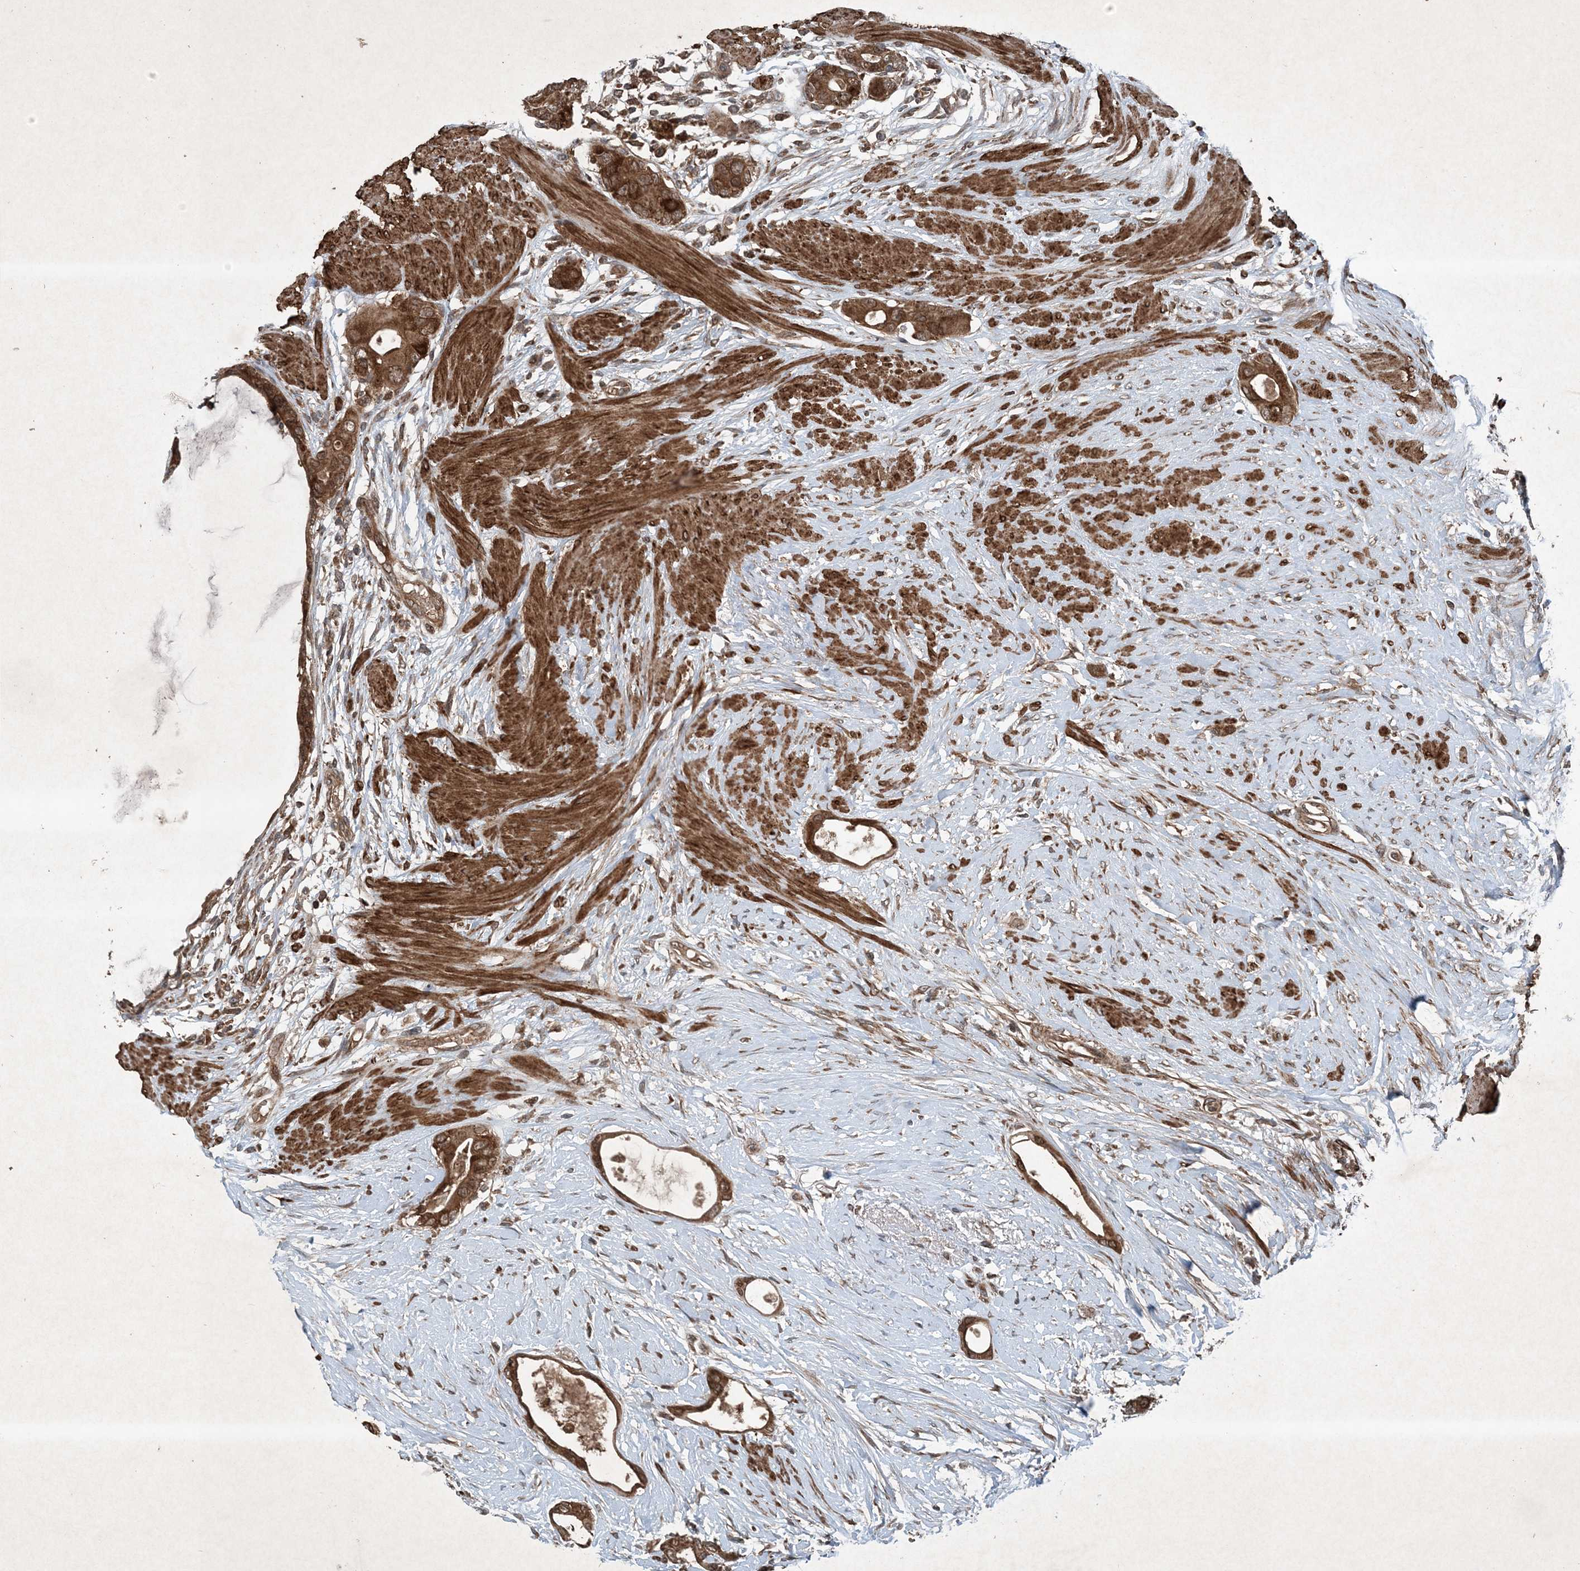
{"staining": {"intensity": "strong", "quantity": ">75%", "location": "cytoplasmic/membranous"}, "tissue": "colorectal cancer", "cell_type": "Tumor cells", "image_type": "cancer", "snomed": [{"axis": "morphology", "description": "Adenocarcinoma, NOS"}, {"axis": "topography", "description": "Rectum"}], "caption": "Human colorectal cancer stained with a brown dye exhibits strong cytoplasmic/membranous positive staining in approximately >75% of tumor cells.", "gene": "GNG5", "patient": {"sex": "male", "age": 51}}